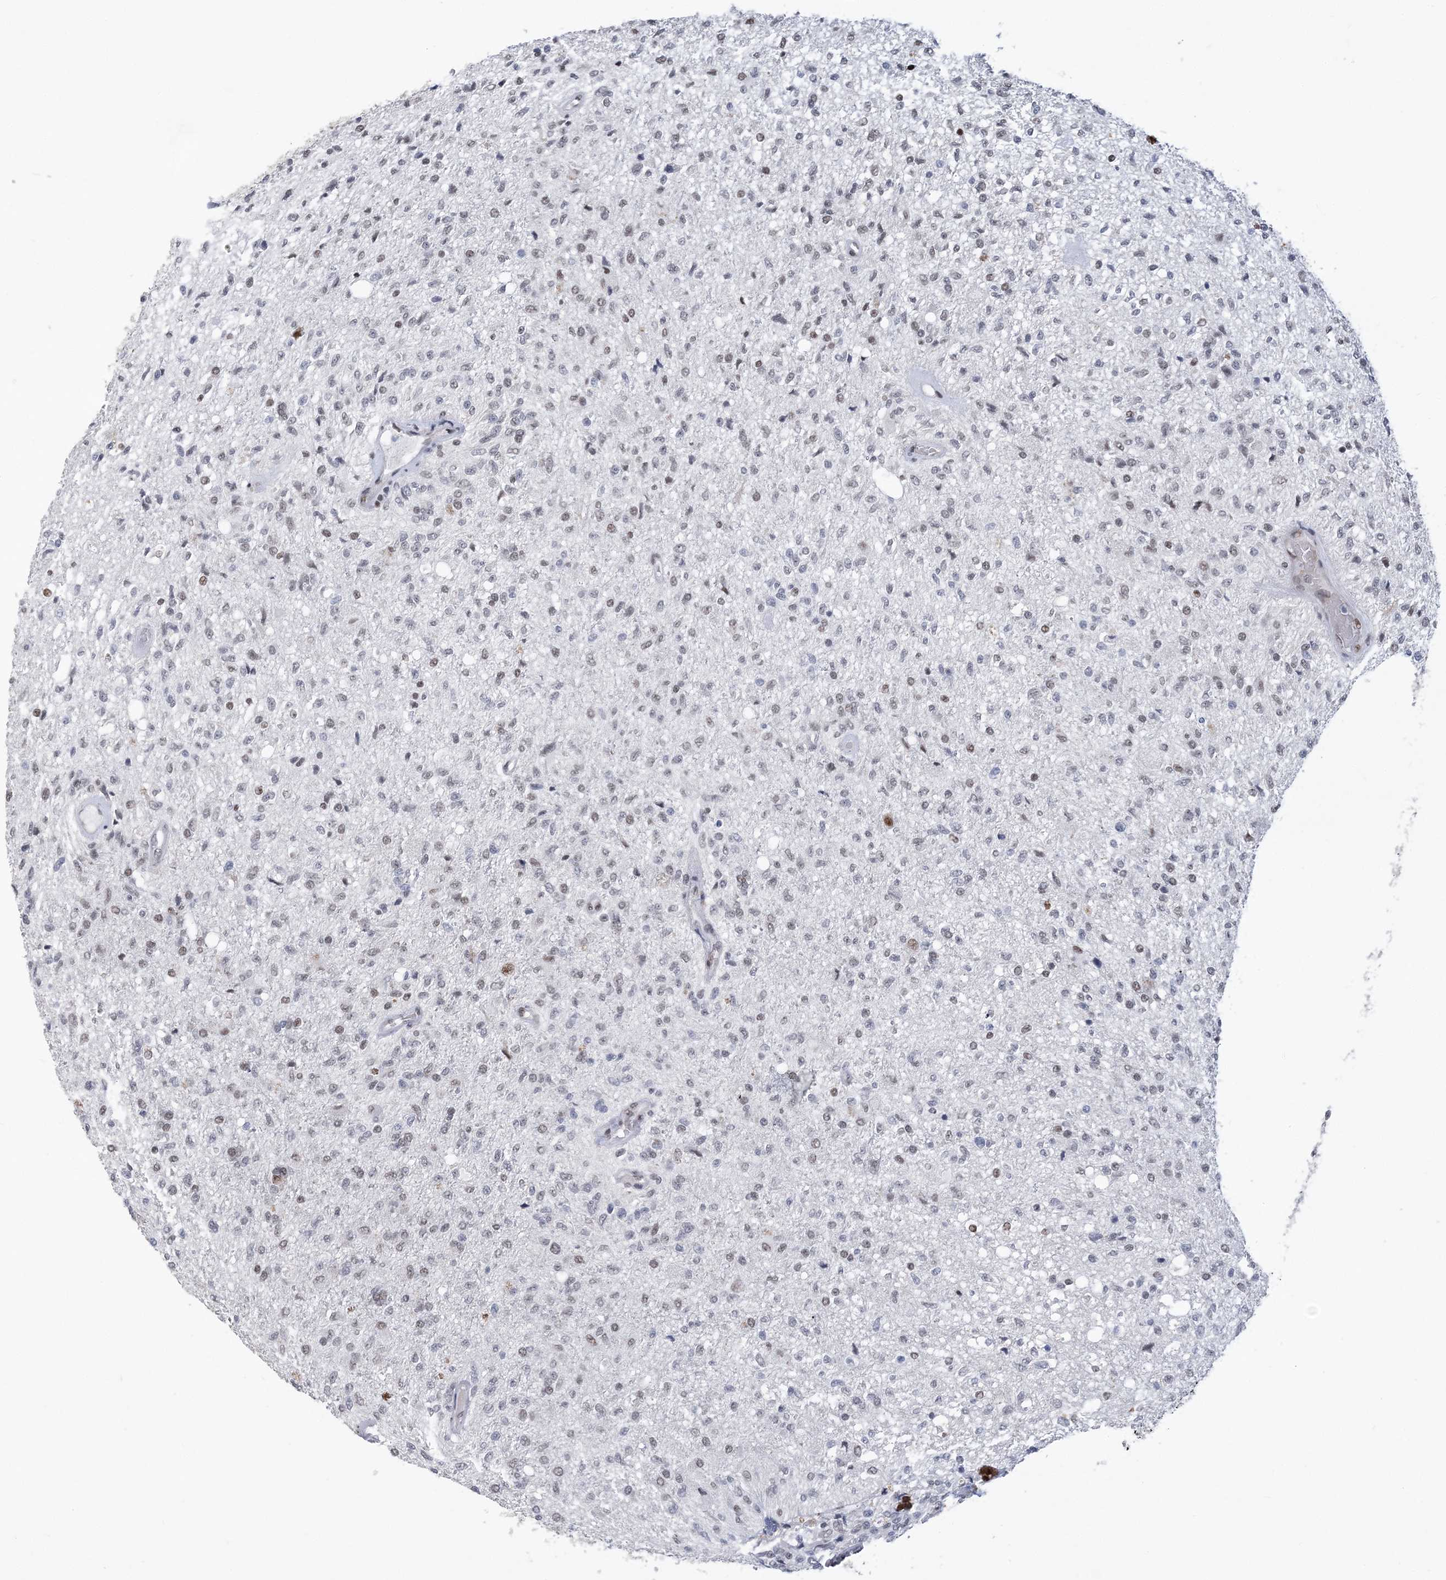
{"staining": {"intensity": "negative", "quantity": "none", "location": "none"}, "tissue": "glioma", "cell_type": "Tumor cells", "image_type": "cancer", "snomed": [{"axis": "morphology", "description": "Normal tissue, NOS"}, {"axis": "morphology", "description": "Glioma, malignant, High grade"}, {"axis": "topography", "description": "Cerebral cortex"}], "caption": "A photomicrograph of human malignant glioma (high-grade) is negative for staining in tumor cells.", "gene": "ZBTB7A", "patient": {"sex": "male", "age": 77}}